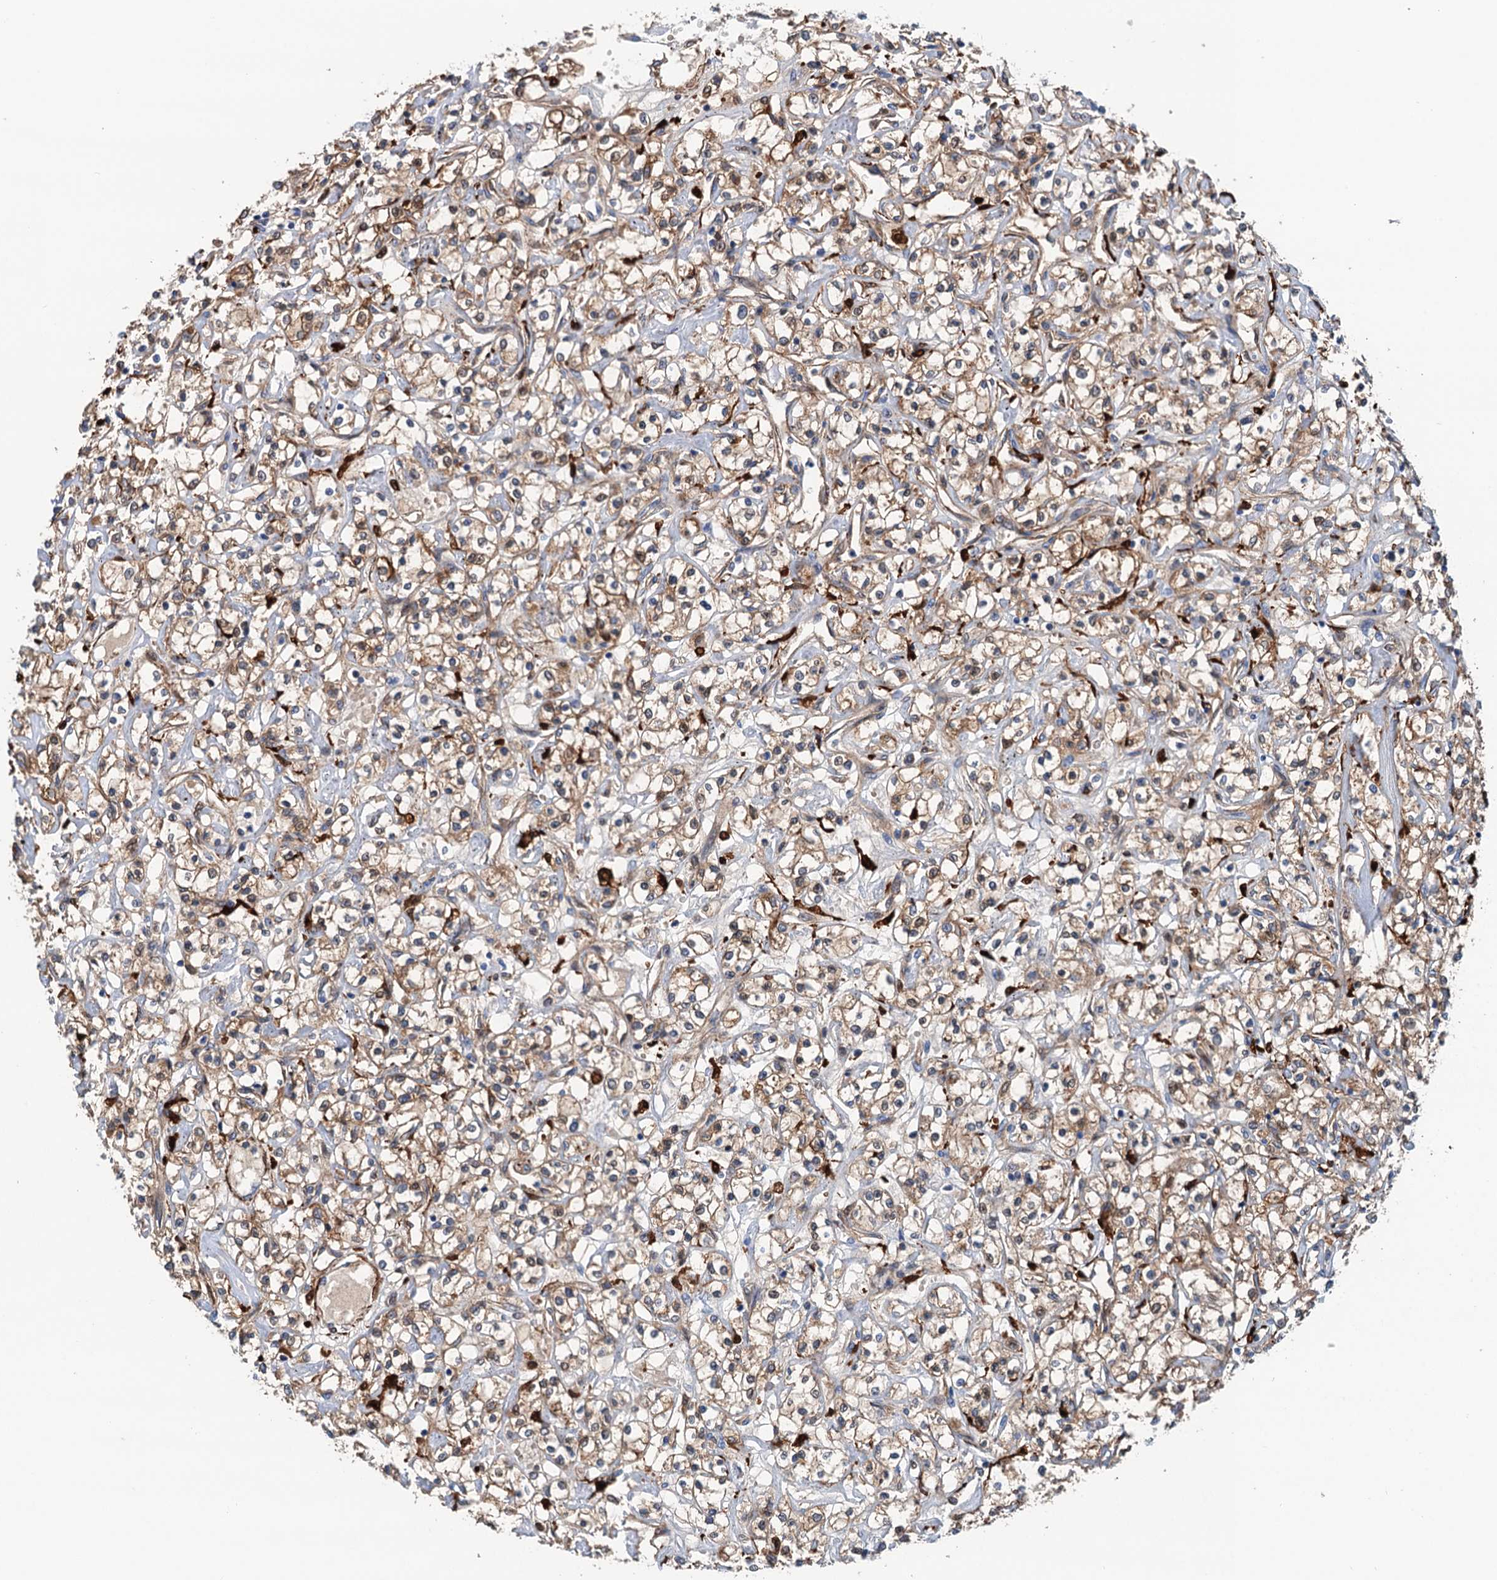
{"staining": {"intensity": "moderate", "quantity": ">75%", "location": "cytoplasmic/membranous"}, "tissue": "renal cancer", "cell_type": "Tumor cells", "image_type": "cancer", "snomed": [{"axis": "morphology", "description": "Adenocarcinoma, NOS"}, {"axis": "topography", "description": "Kidney"}], "caption": "Protein expression analysis of adenocarcinoma (renal) displays moderate cytoplasmic/membranous expression in approximately >75% of tumor cells.", "gene": "CSTPP1", "patient": {"sex": "female", "age": 59}}